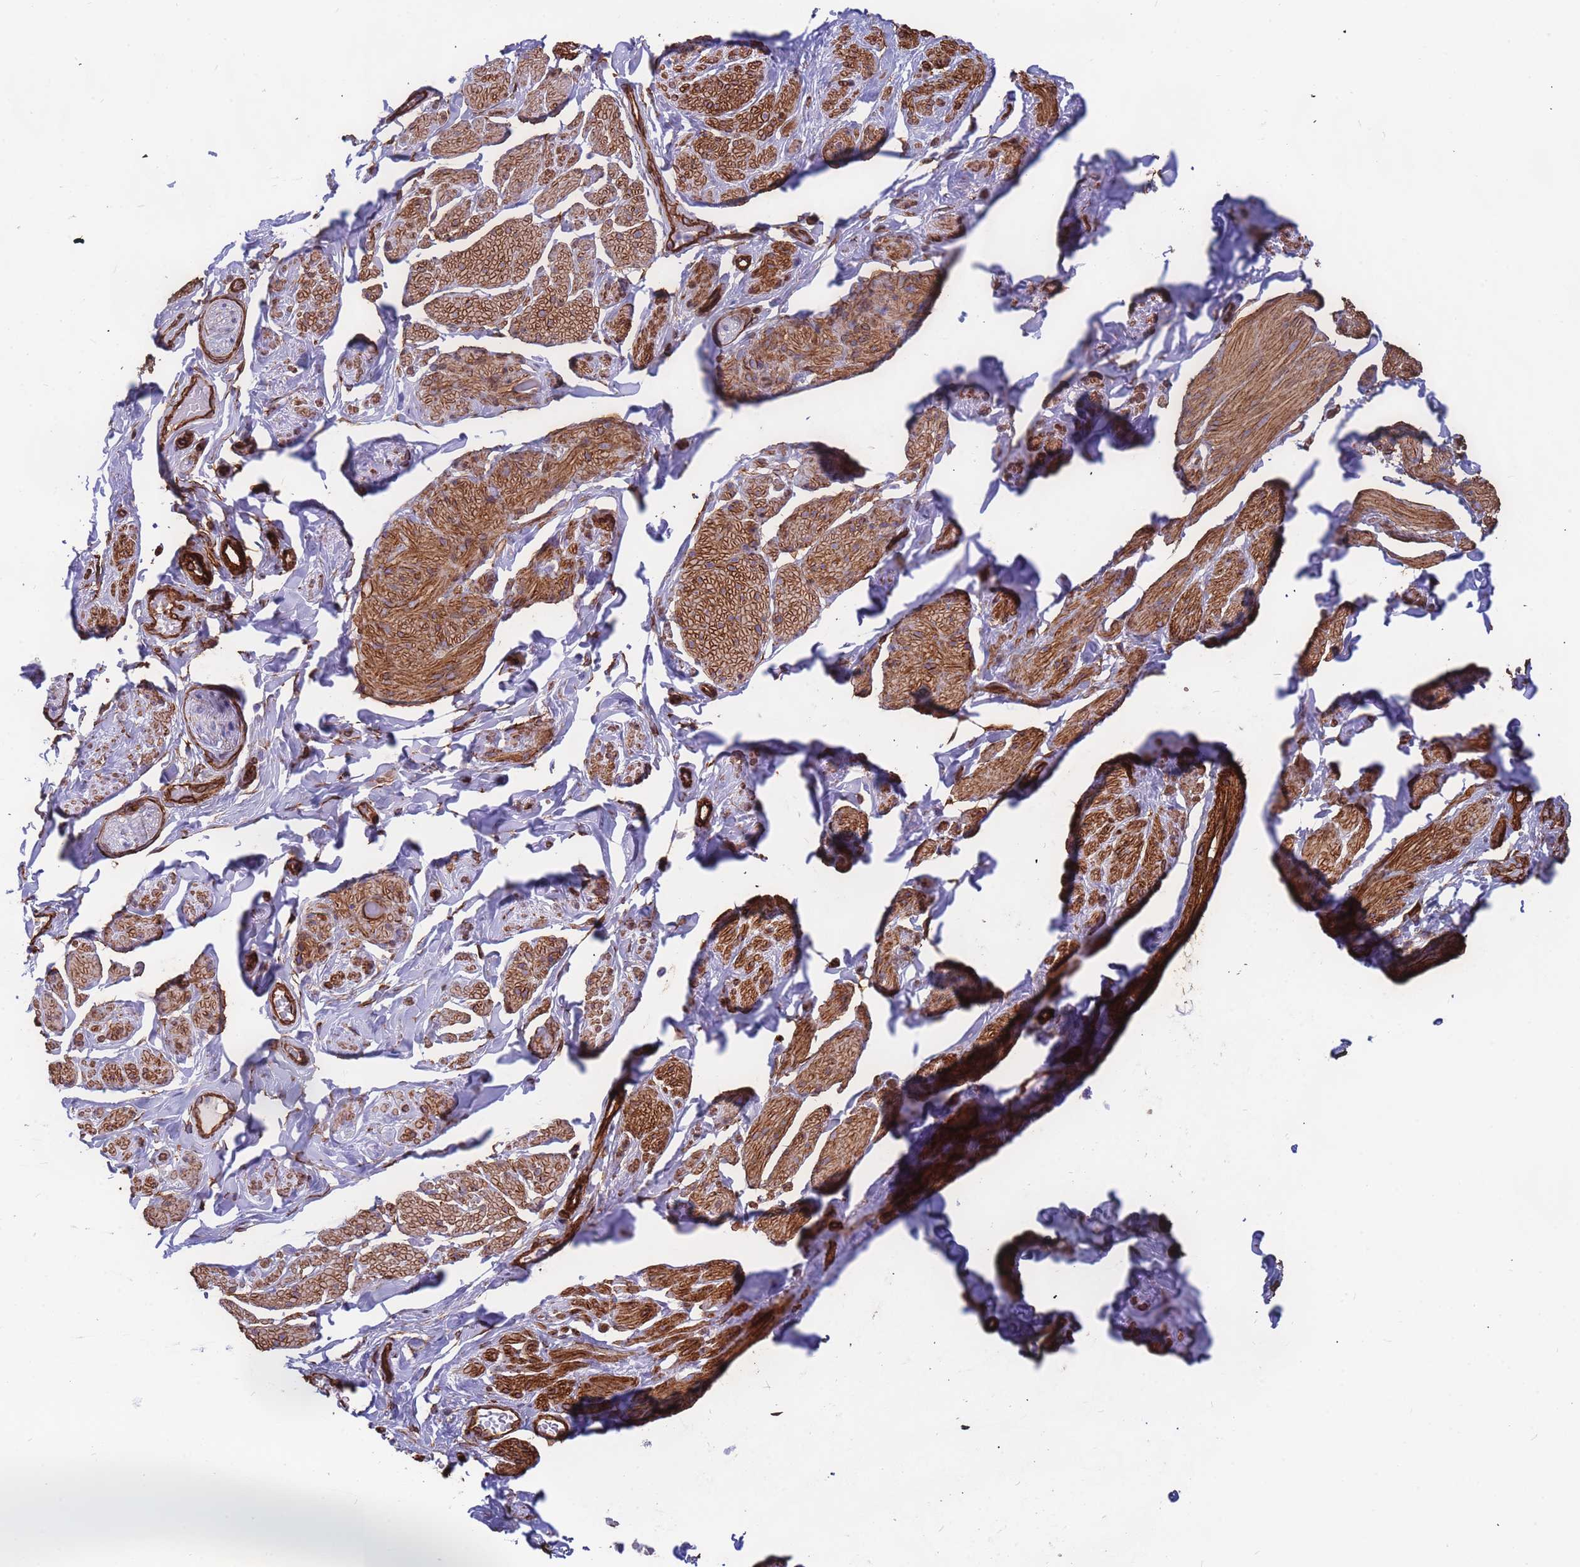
{"staining": {"intensity": "moderate", "quantity": ">75%", "location": "cytoplasmic/membranous"}, "tissue": "smooth muscle", "cell_type": "Smooth muscle cells", "image_type": "normal", "snomed": [{"axis": "morphology", "description": "Normal tissue, NOS"}, {"axis": "topography", "description": "Smooth muscle"}, {"axis": "topography", "description": "Peripheral nerve tissue"}], "caption": "Immunohistochemical staining of unremarkable smooth muscle displays >75% levels of moderate cytoplasmic/membranous protein expression in approximately >75% of smooth muscle cells.", "gene": "EHD2", "patient": {"sex": "male", "age": 69}}